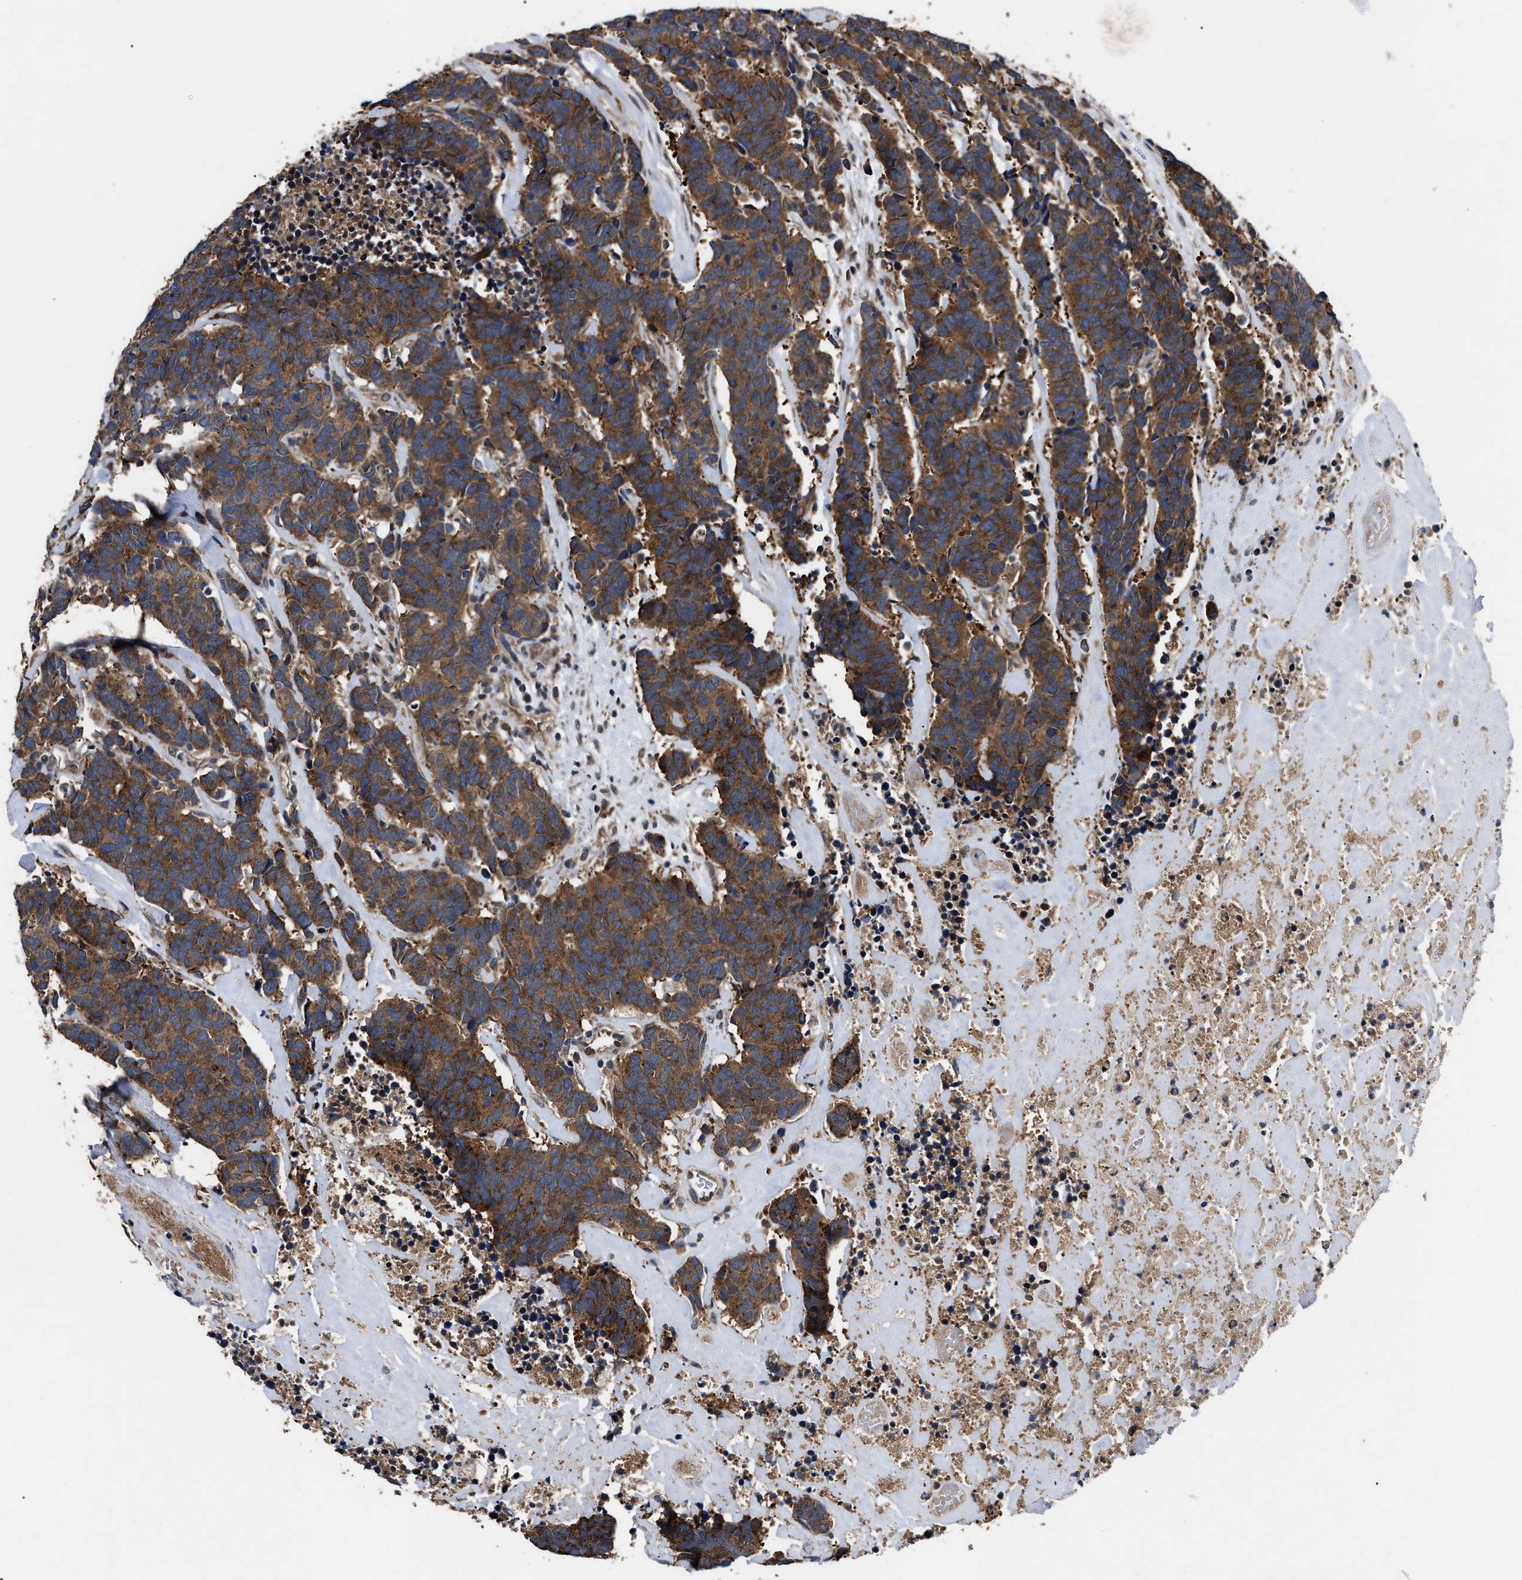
{"staining": {"intensity": "strong", "quantity": ">75%", "location": "cytoplasmic/membranous"}, "tissue": "carcinoid", "cell_type": "Tumor cells", "image_type": "cancer", "snomed": [{"axis": "morphology", "description": "Carcinoma, NOS"}, {"axis": "morphology", "description": "Carcinoid, malignant, NOS"}, {"axis": "topography", "description": "Urinary bladder"}], "caption": "High-magnification brightfield microscopy of carcinoid (malignant) stained with DAB (3,3'-diaminobenzidine) (brown) and counterstained with hematoxylin (blue). tumor cells exhibit strong cytoplasmic/membranous positivity is seen in about>75% of cells.", "gene": "PPWD1", "patient": {"sex": "male", "age": 57}}